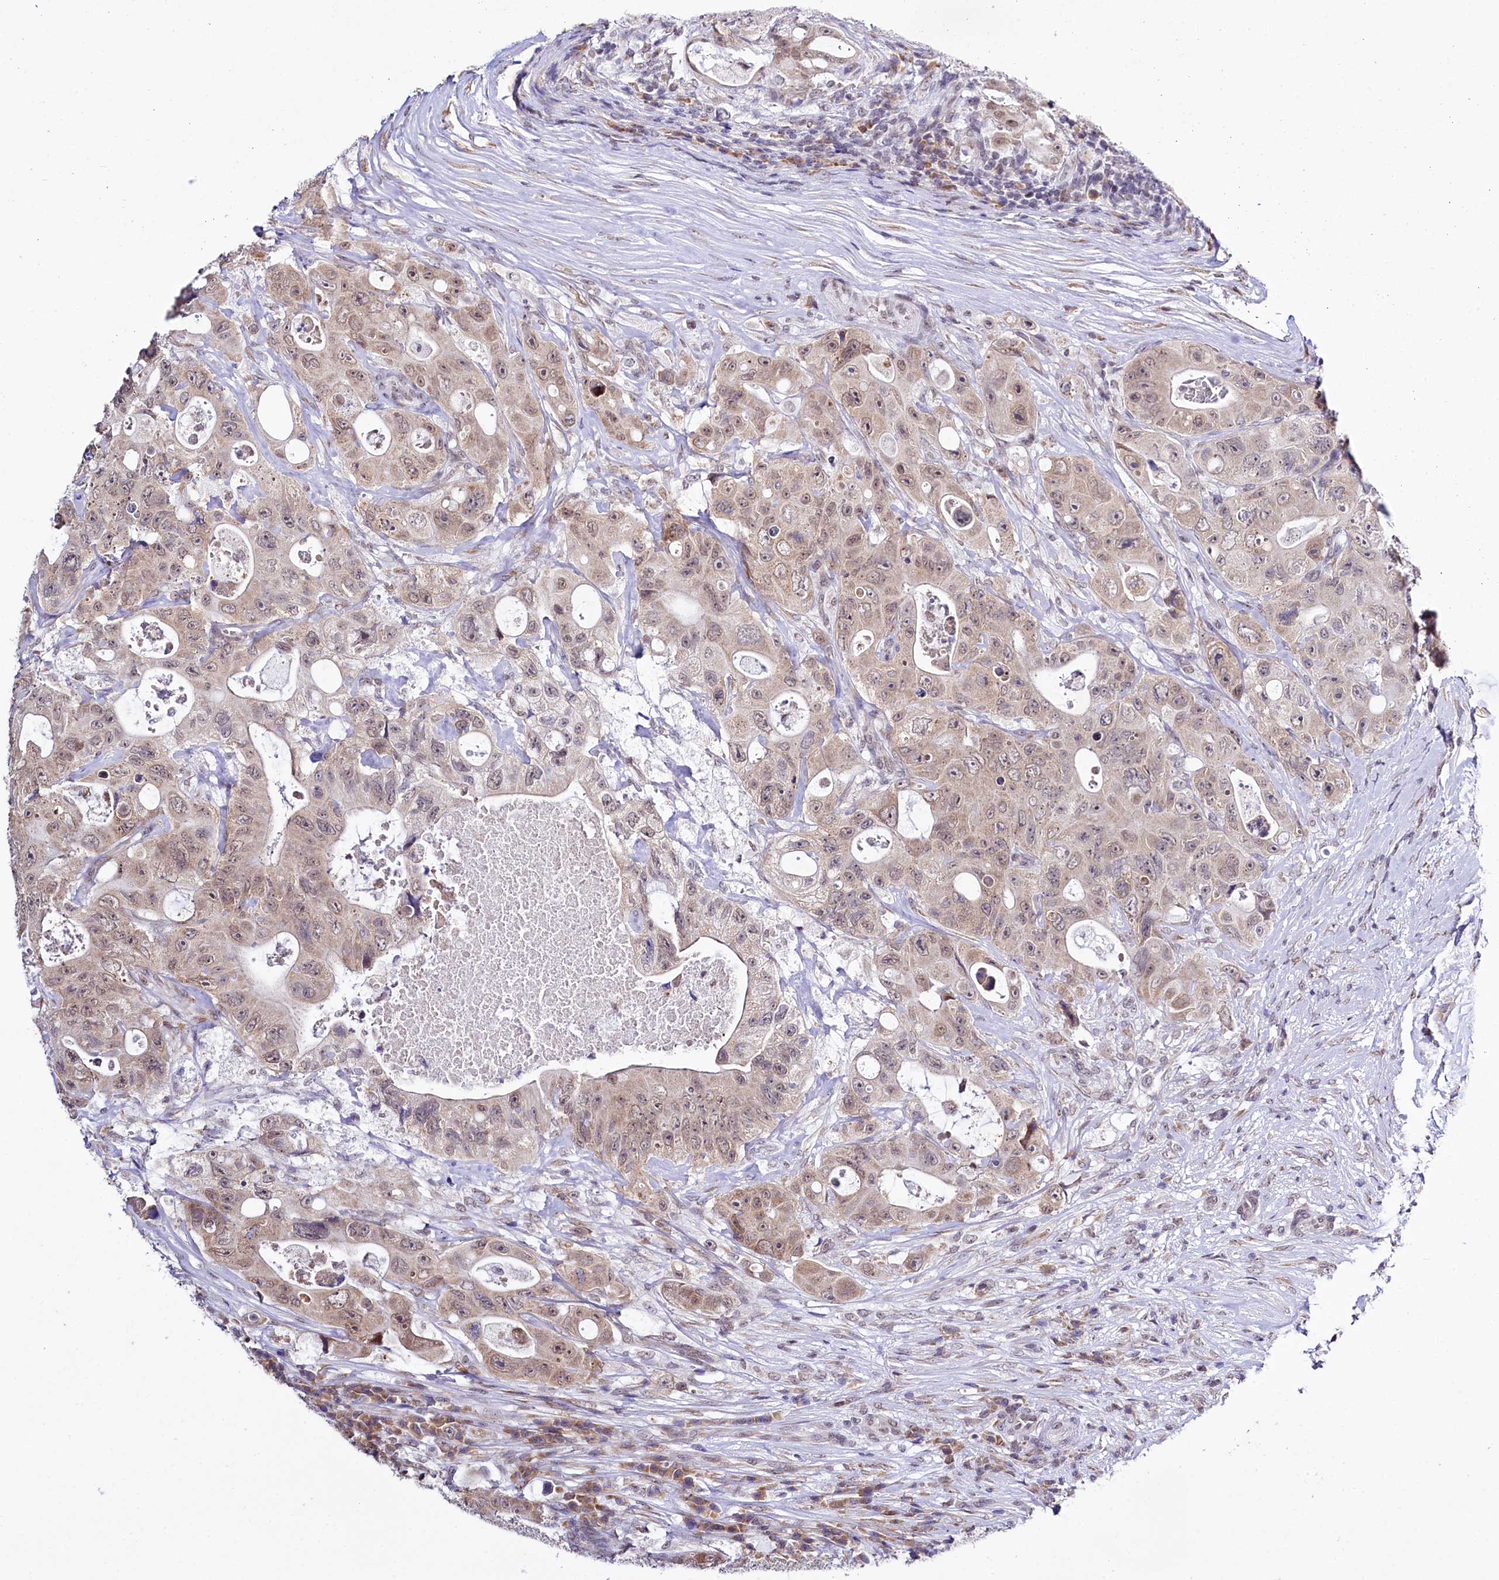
{"staining": {"intensity": "weak", "quantity": ">75%", "location": "cytoplasmic/membranous,nuclear"}, "tissue": "colorectal cancer", "cell_type": "Tumor cells", "image_type": "cancer", "snomed": [{"axis": "morphology", "description": "Adenocarcinoma, NOS"}, {"axis": "topography", "description": "Colon"}], "caption": "Immunohistochemical staining of human adenocarcinoma (colorectal) reveals low levels of weak cytoplasmic/membranous and nuclear staining in about >75% of tumor cells. (DAB IHC, brown staining for protein, blue staining for nuclei).", "gene": "SPATS2", "patient": {"sex": "female", "age": 46}}